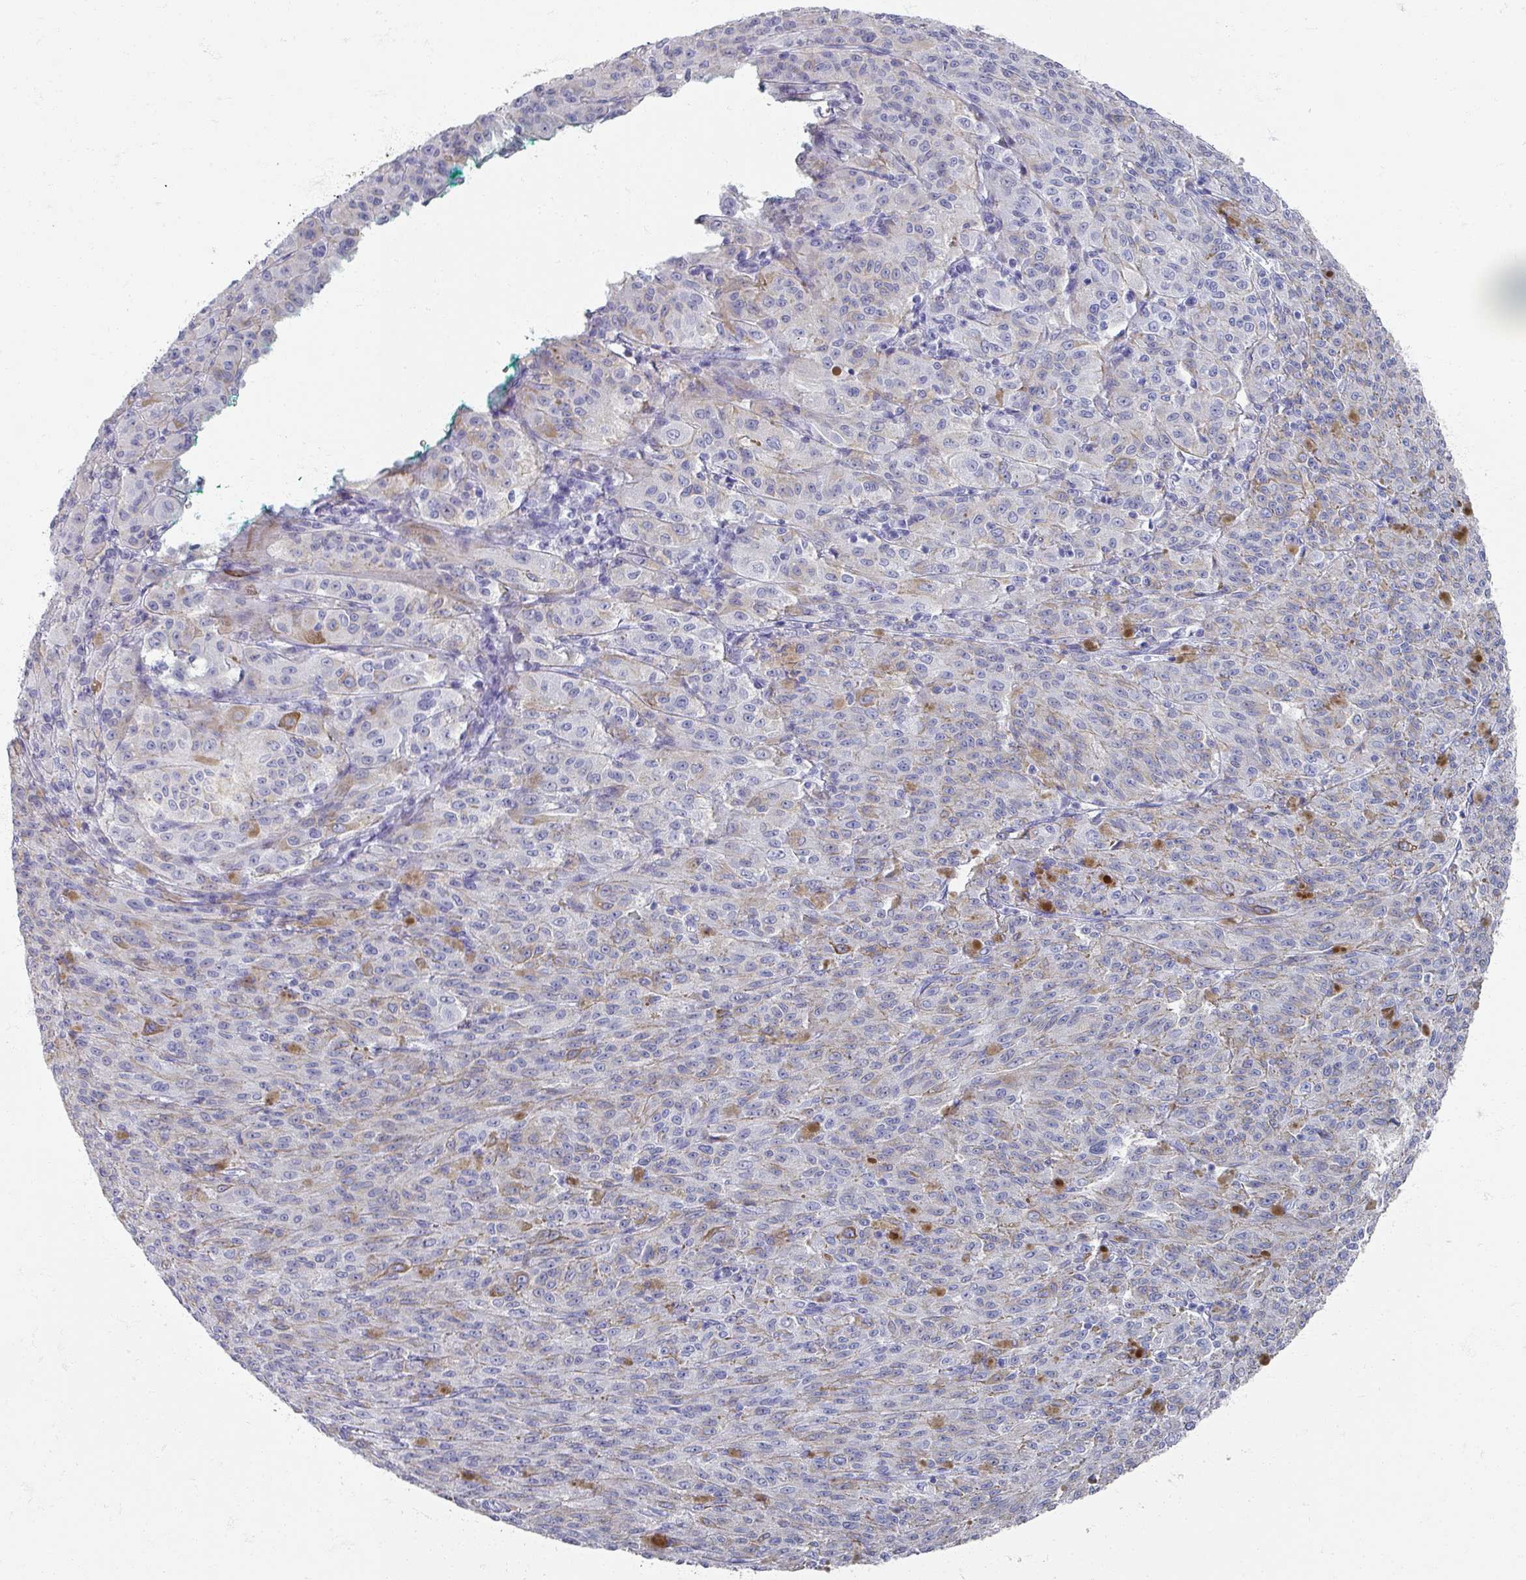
{"staining": {"intensity": "negative", "quantity": "none", "location": "none"}, "tissue": "melanoma", "cell_type": "Tumor cells", "image_type": "cancer", "snomed": [{"axis": "morphology", "description": "Malignant melanoma, NOS"}, {"axis": "topography", "description": "Skin"}], "caption": "Melanoma stained for a protein using IHC displays no staining tumor cells.", "gene": "OMG", "patient": {"sex": "female", "age": 52}}